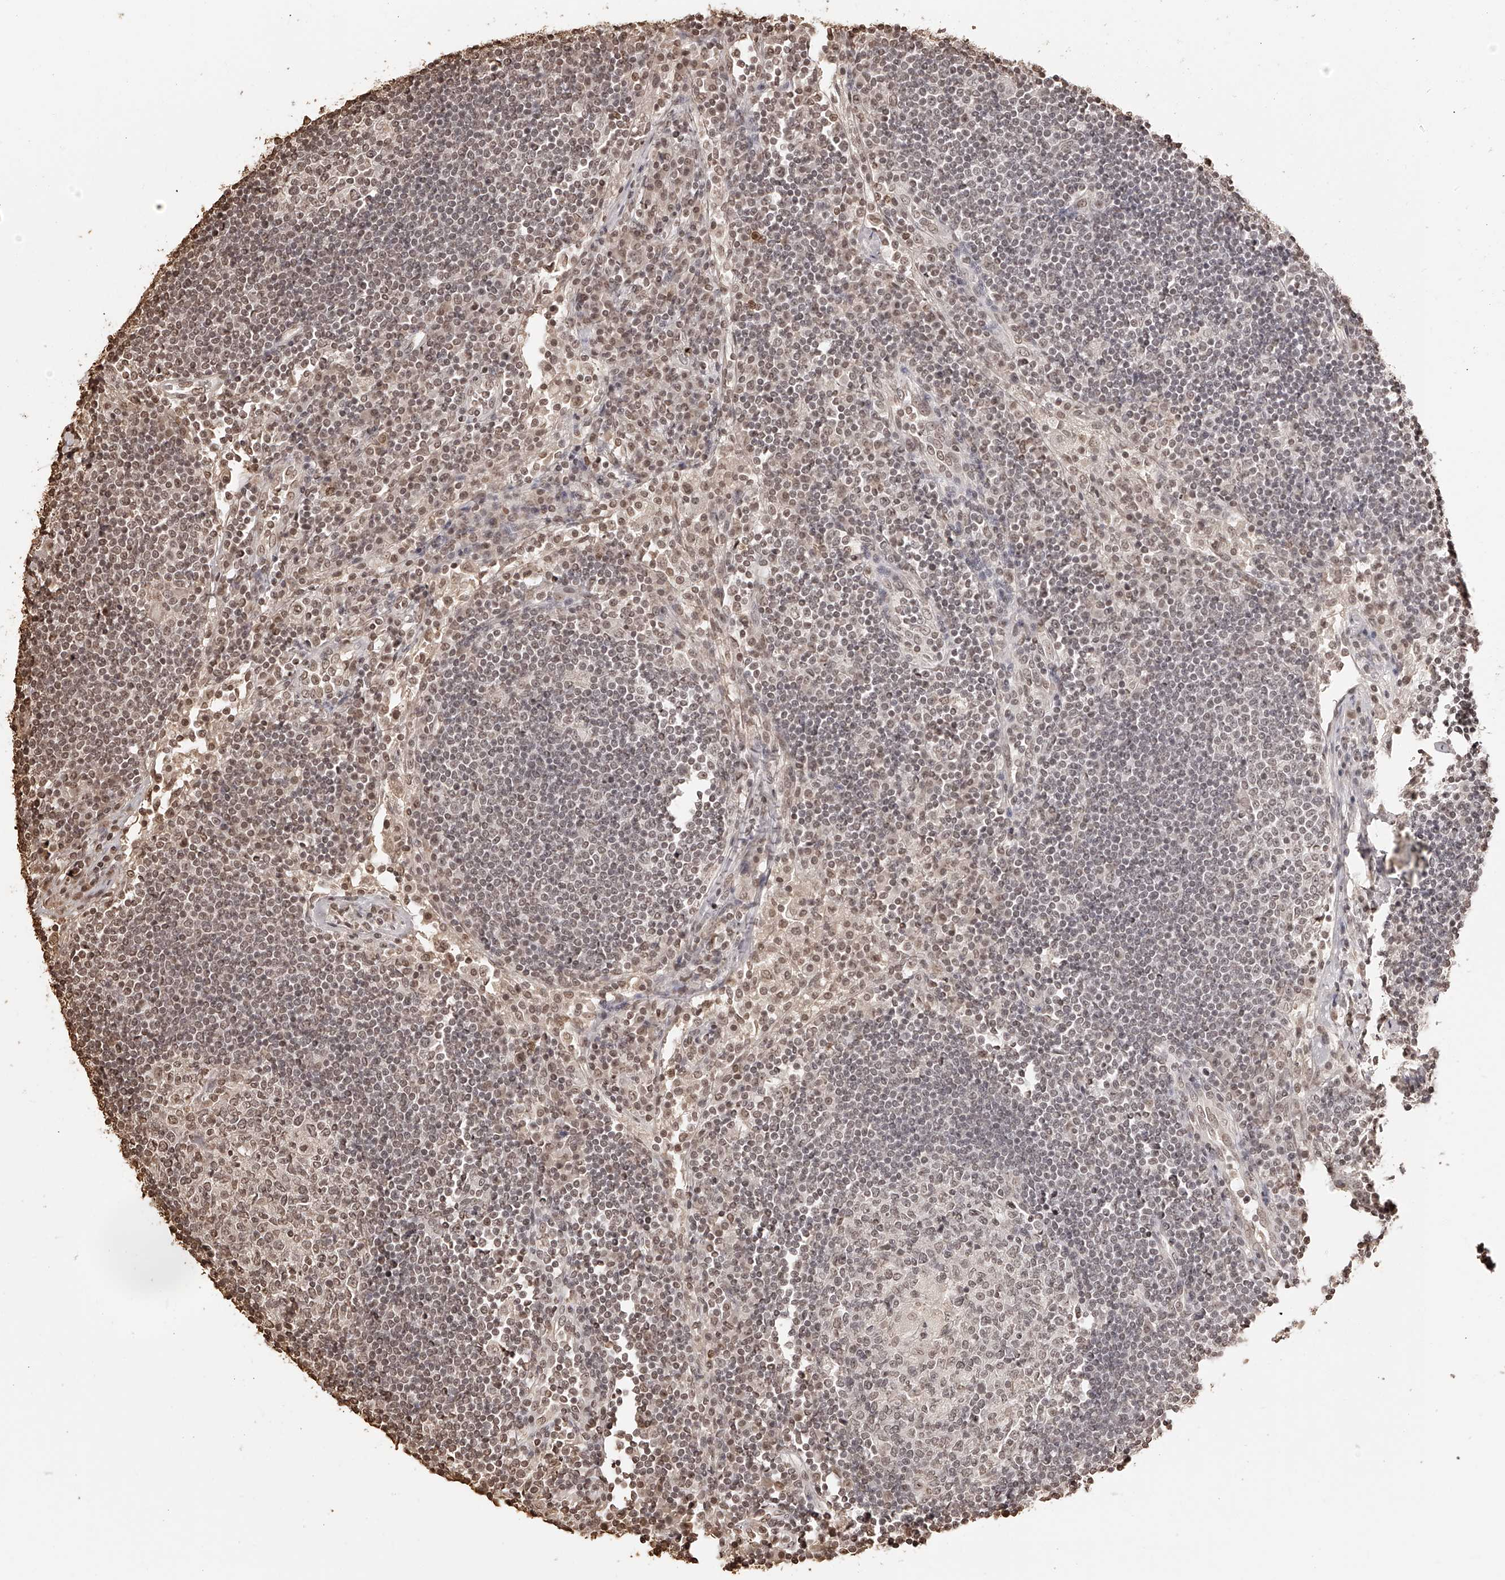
{"staining": {"intensity": "moderate", "quantity": "<25%", "location": "nuclear"}, "tissue": "lymph node", "cell_type": "Germinal center cells", "image_type": "normal", "snomed": [{"axis": "morphology", "description": "Normal tissue, NOS"}, {"axis": "topography", "description": "Lymph node"}], "caption": "This photomicrograph displays IHC staining of benign lymph node, with low moderate nuclear positivity in about <25% of germinal center cells.", "gene": "ZNF503", "patient": {"sex": "female", "age": 53}}